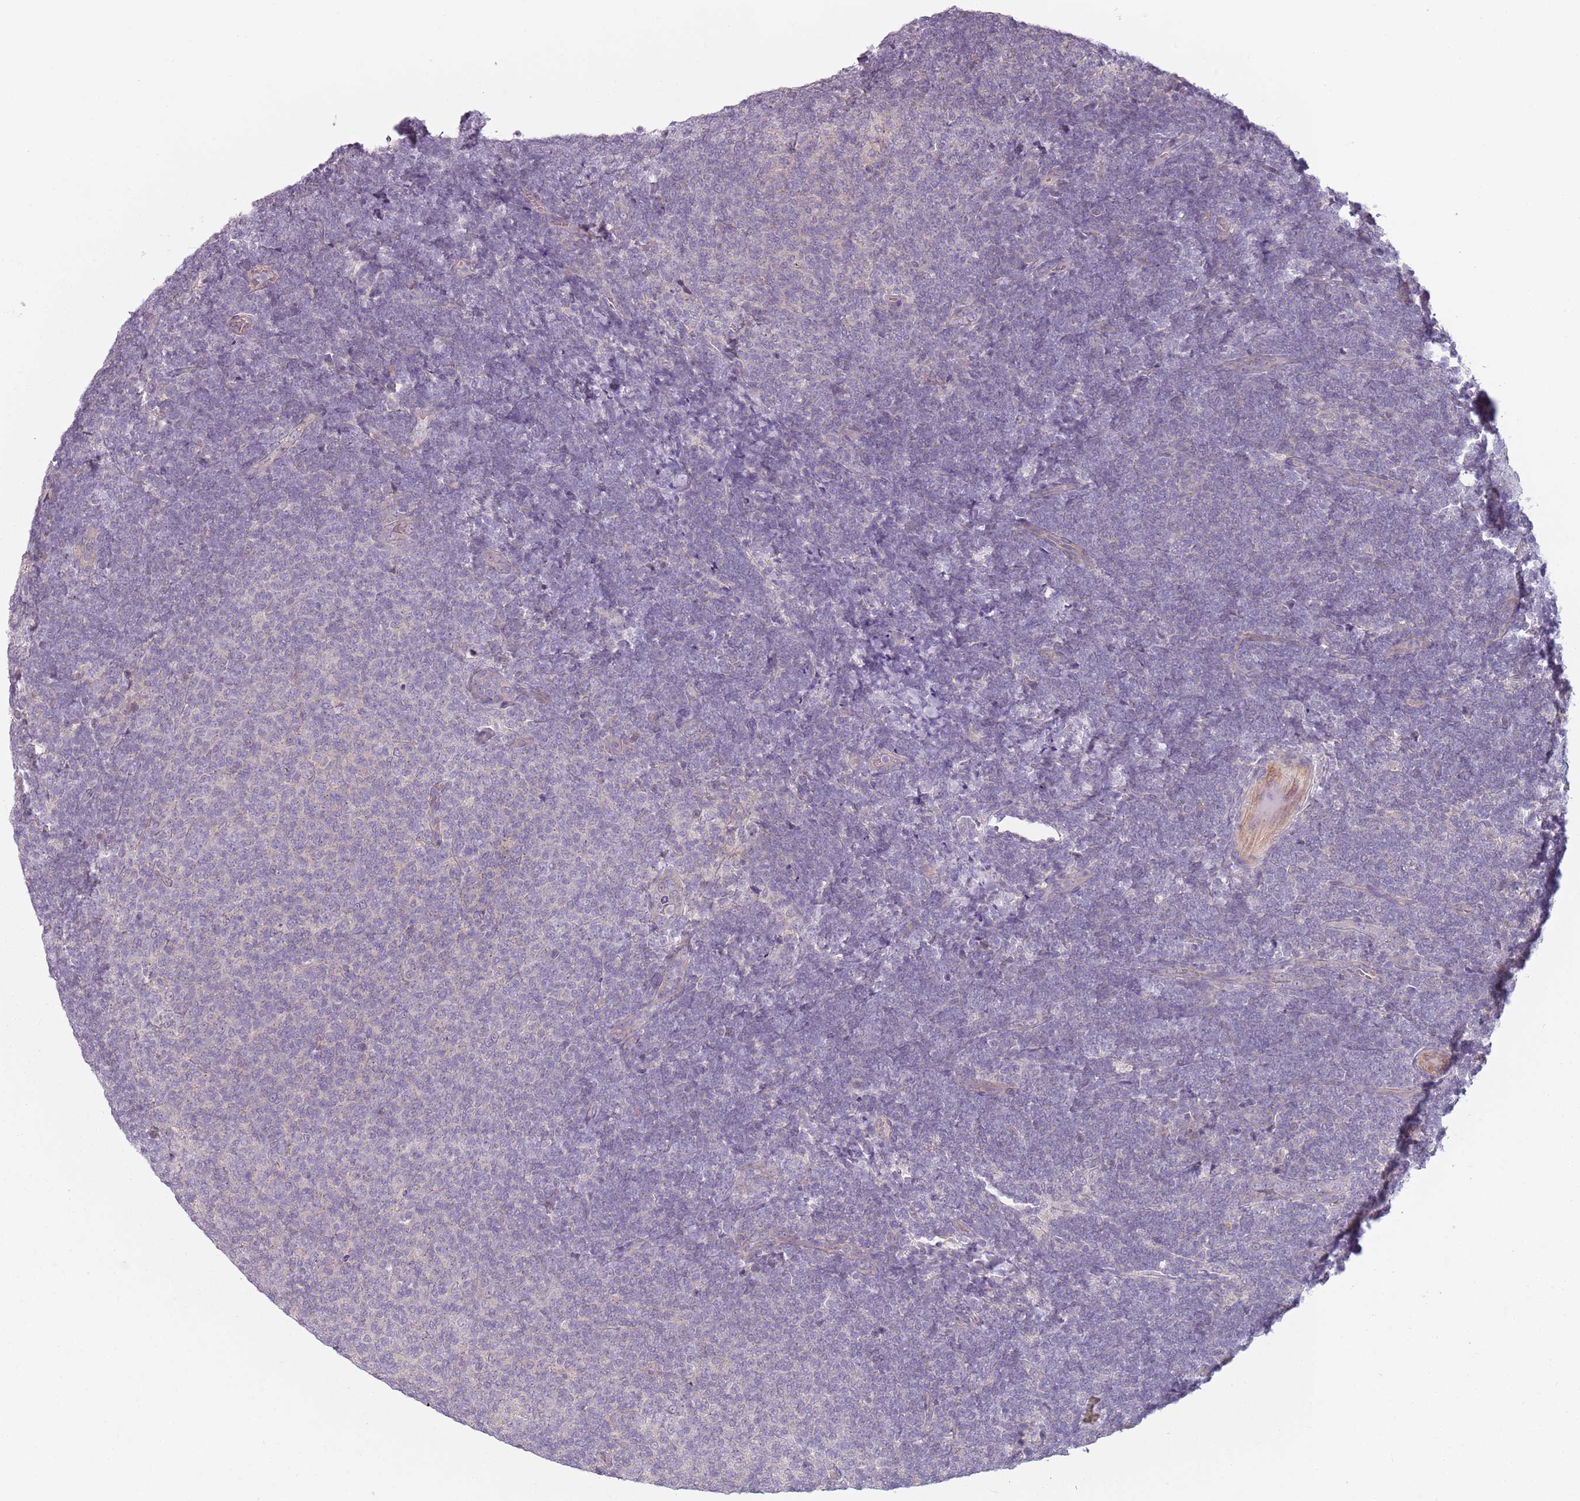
{"staining": {"intensity": "negative", "quantity": "none", "location": "none"}, "tissue": "lymphoma", "cell_type": "Tumor cells", "image_type": "cancer", "snomed": [{"axis": "morphology", "description": "Malignant lymphoma, non-Hodgkin's type, Low grade"}, {"axis": "topography", "description": "Lymph node"}], "caption": "Tumor cells are negative for protein expression in human low-grade malignant lymphoma, non-Hodgkin's type.", "gene": "TLCD2", "patient": {"sex": "male", "age": 66}}